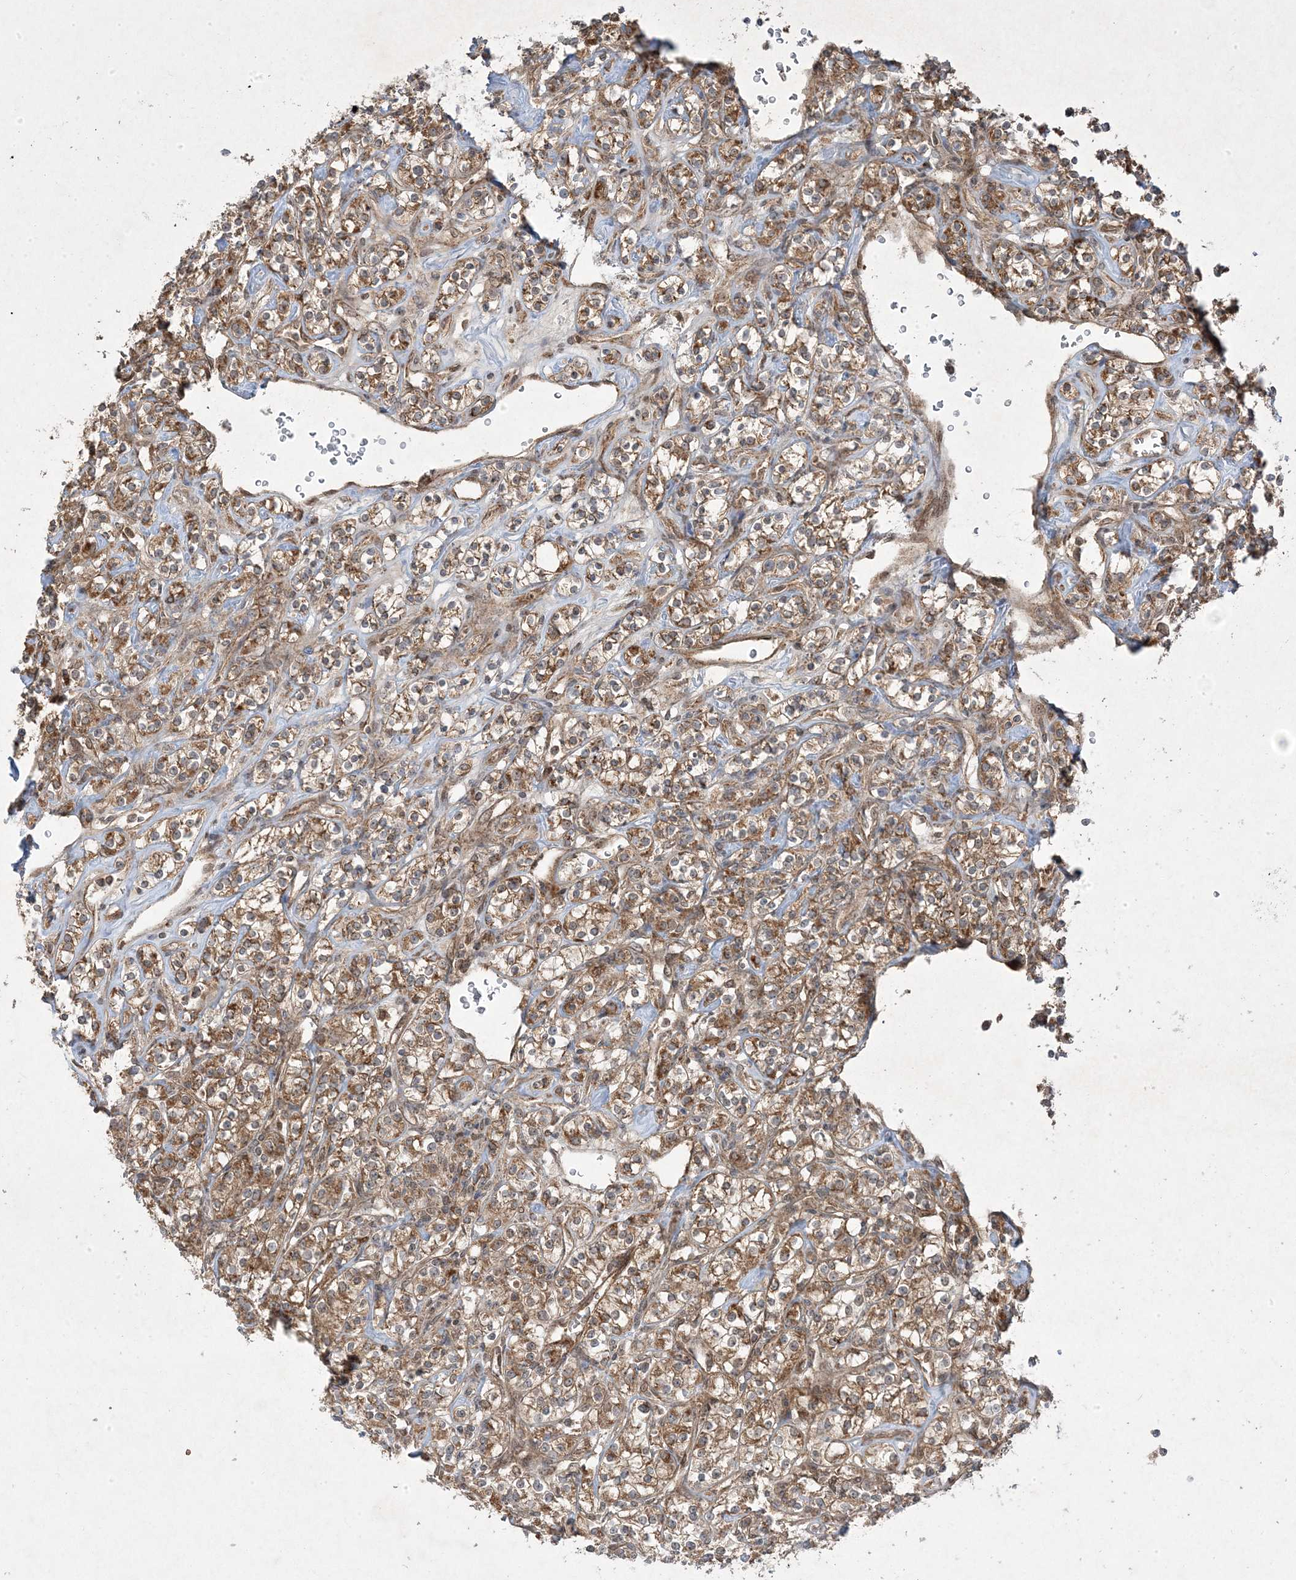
{"staining": {"intensity": "moderate", "quantity": ">75%", "location": "cytoplasmic/membranous"}, "tissue": "renal cancer", "cell_type": "Tumor cells", "image_type": "cancer", "snomed": [{"axis": "morphology", "description": "Adenocarcinoma, NOS"}, {"axis": "topography", "description": "Kidney"}], "caption": "About >75% of tumor cells in human renal cancer exhibit moderate cytoplasmic/membranous protein positivity as visualized by brown immunohistochemical staining.", "gene": "PLEKHM2", "patient": {"sex": "male", "age": 77}}